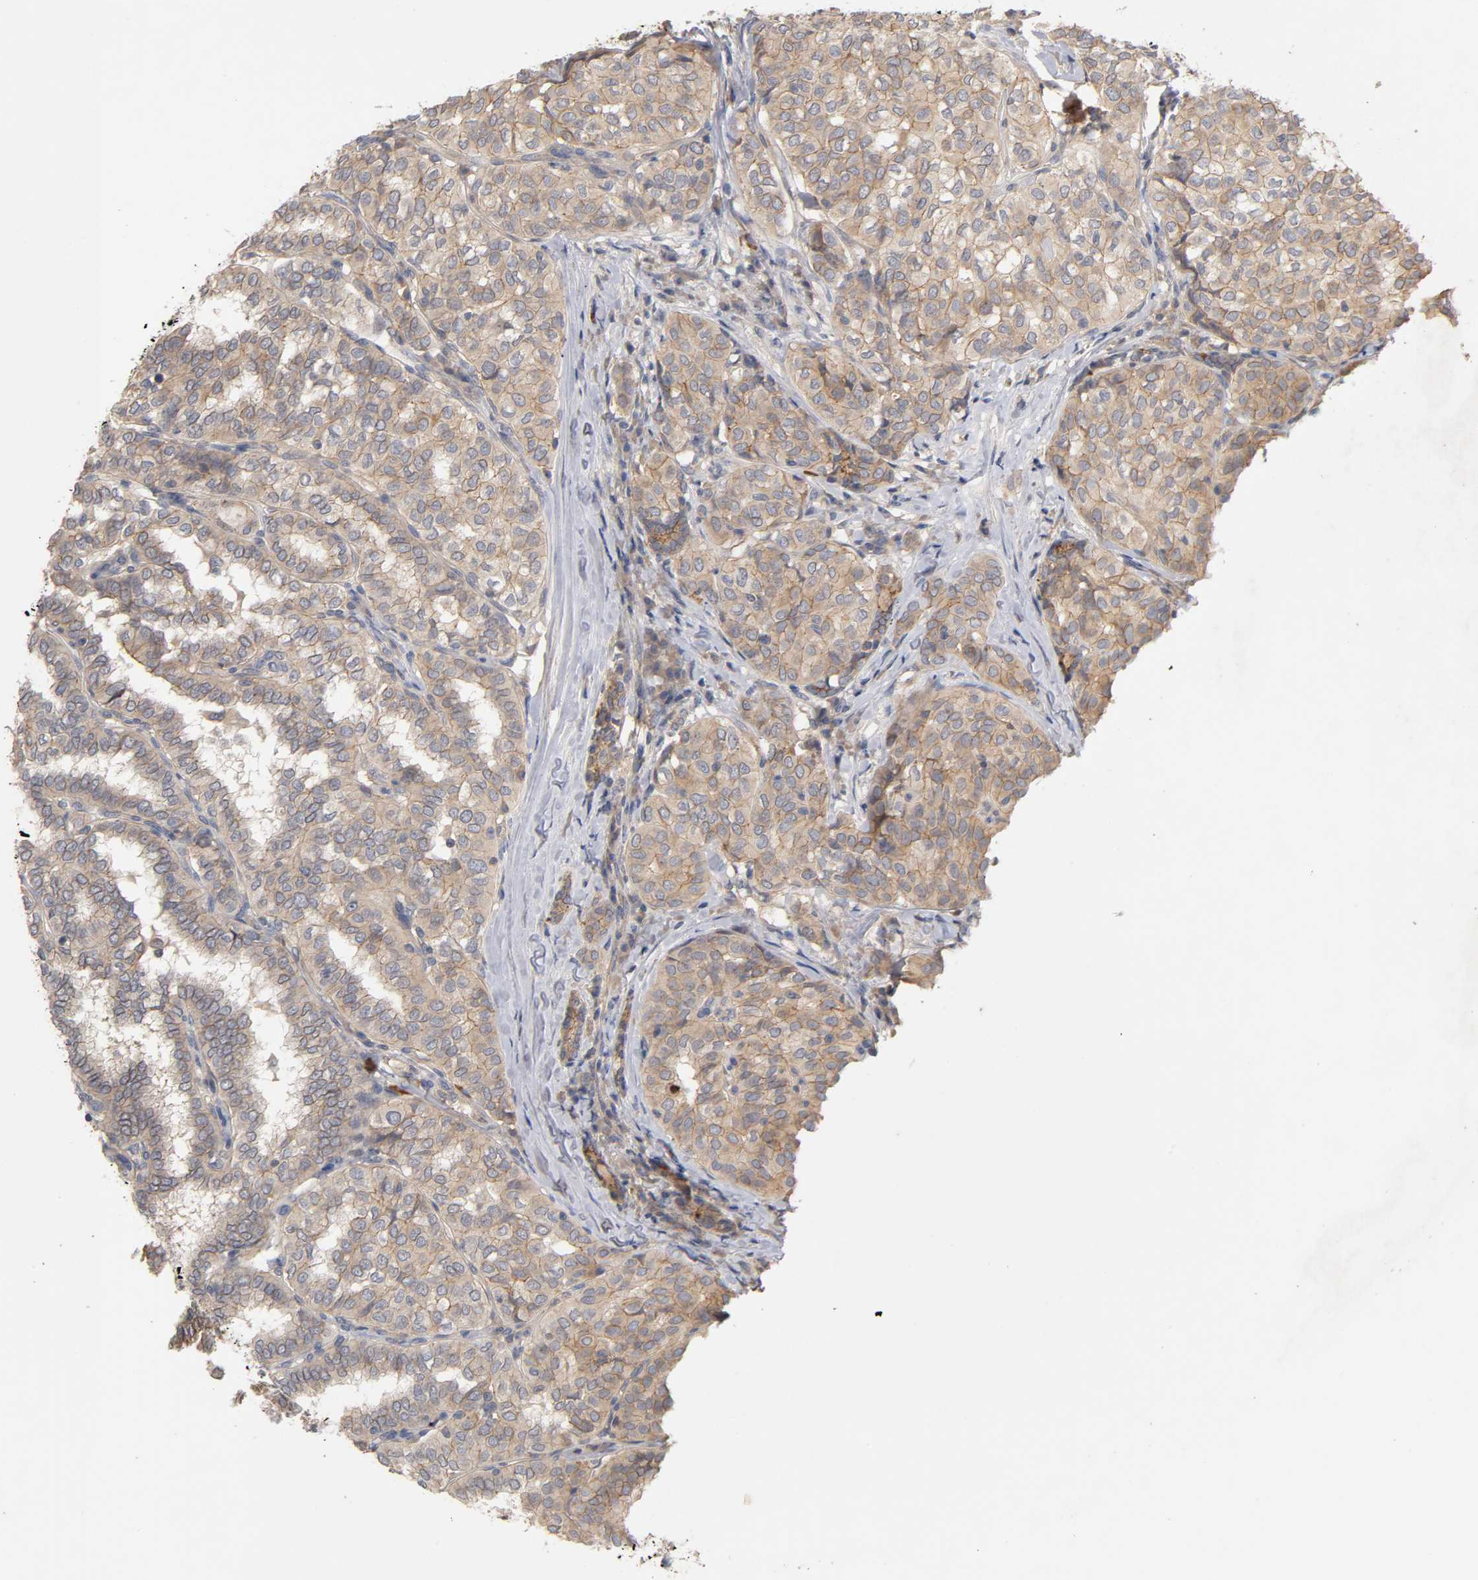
{"staining": {"intensity": "moderate", "quantity": ">75%", "location": "cytoplasmic/membranous"}, "tissue": "thyroid cancer", "cell_type": "Tumor cells", "image_type": "cancer", "snomed": [{"axis": "morphology", "description": "Papillary adenocarcinoma, NOS"}, {"axis": "topography", "description": "Thyroid gland"}], "caption": "IHC image of human thyroid papillary adenocarcinoma stained for a protein (brown), which reveals medium levels of moderate cytoplasmic/membranous staining in approximately >75% of tumor cells.", "gene": "PDZD11", "patient": {"sex": "female", "age": 30}}